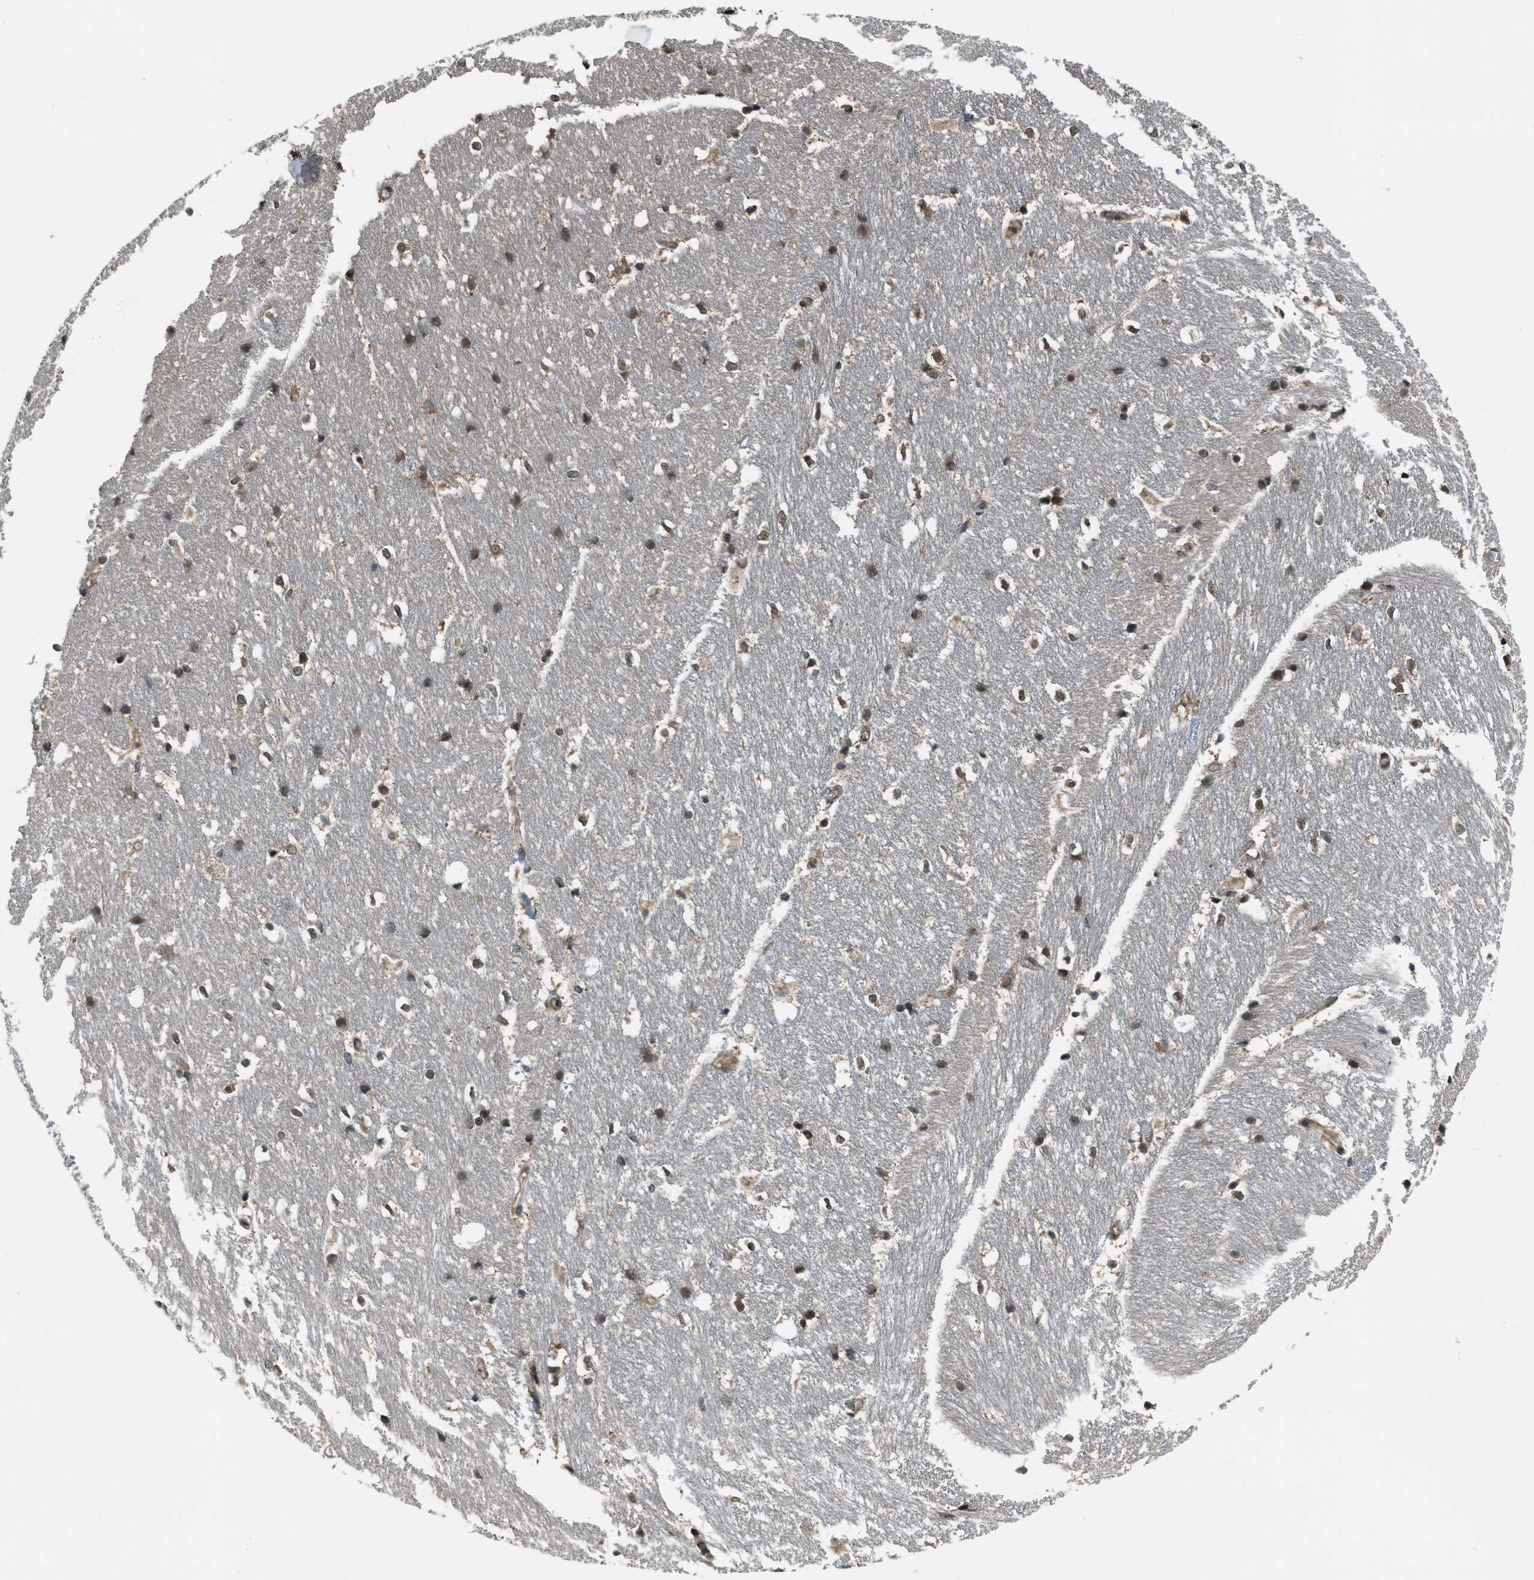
{"staining": {"intensity": "moderate", "quantity": "25%-75%", "location": "cytoplasmic/membranous,nuclear"}, "tissue": "hippocampus", "cell_type": "Glial cells", "image_type": "normal", "snomed": [{"axis": "morphology", "description": "Normal tissue, NOS"}, {"axis": "topography", "description": "Hippocampus"}], "caption": "Immunohistochemistry (IHC) staining of benign hippocampus, which shows medium levels of moderate cytoplasmic/membranous,nuclear staining in about 25%-75% of glial cells indicating moderate cytoplasmic/membranous,nuclear protein expression. The staining was performed using DAB (brown) for protein detection and nuclei were counterstained in hematoxylin (blue).", "gene": "ASAP2", "patient": {"sex": "female", "age": 19}}